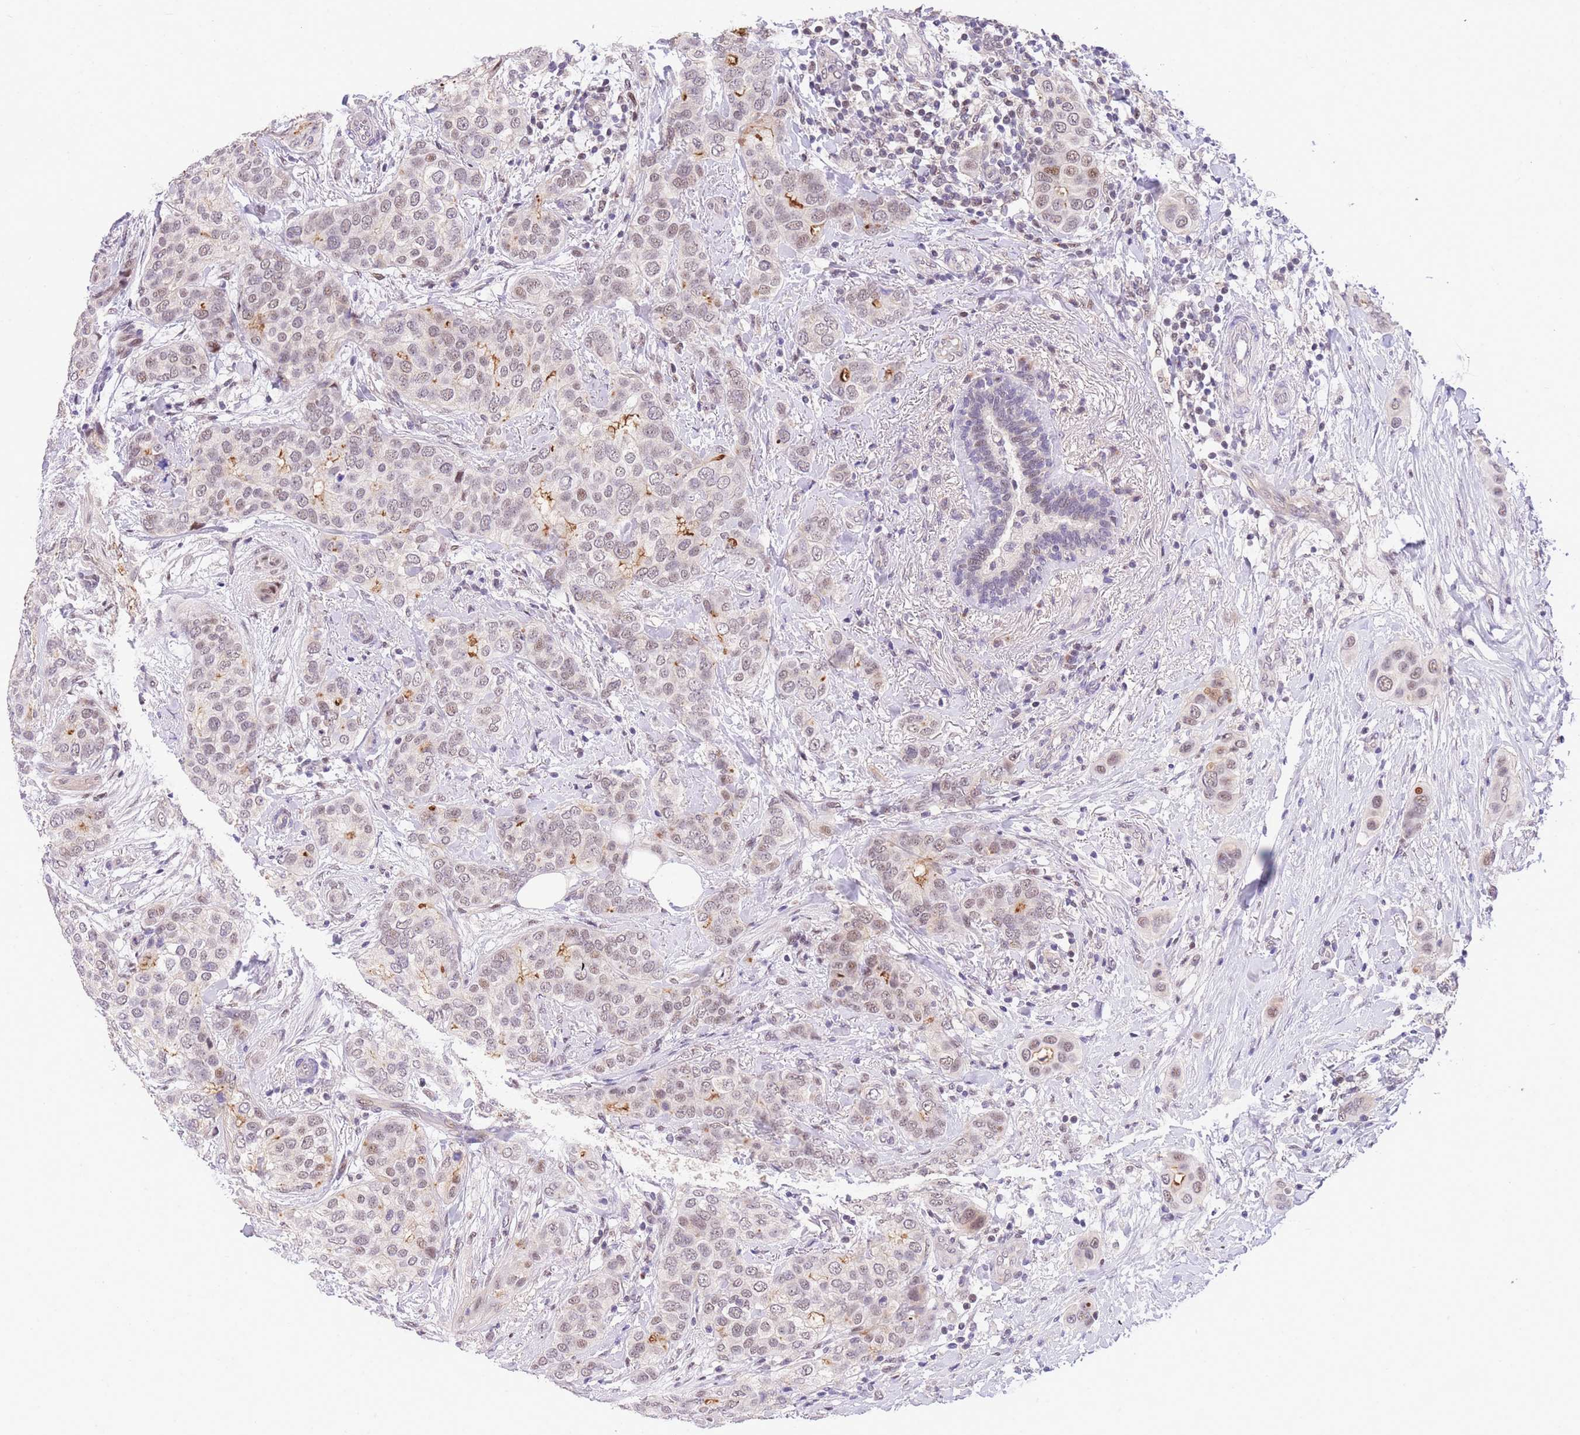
{"staining": {"intensity": "weak", "quantity": "25%-75%", "location": "nuclear"}, "tissue": "breast cancer", "cell_type": "Tumor cells", "image_type": "cancer", "snomed": [{"axis": "morphology", "description": "Lobular carcinoma"}, {"axis": "topography", "description": "Breast"}], "caption": "Weak nuclear staining for a protein is identified in approximately 25%-75% of tumor cells of breast cancer (lobular carcinoma) using immunohistochemistry.", "gene": "SLC35F2", "patient": {"sex": "female", "age": 51}}